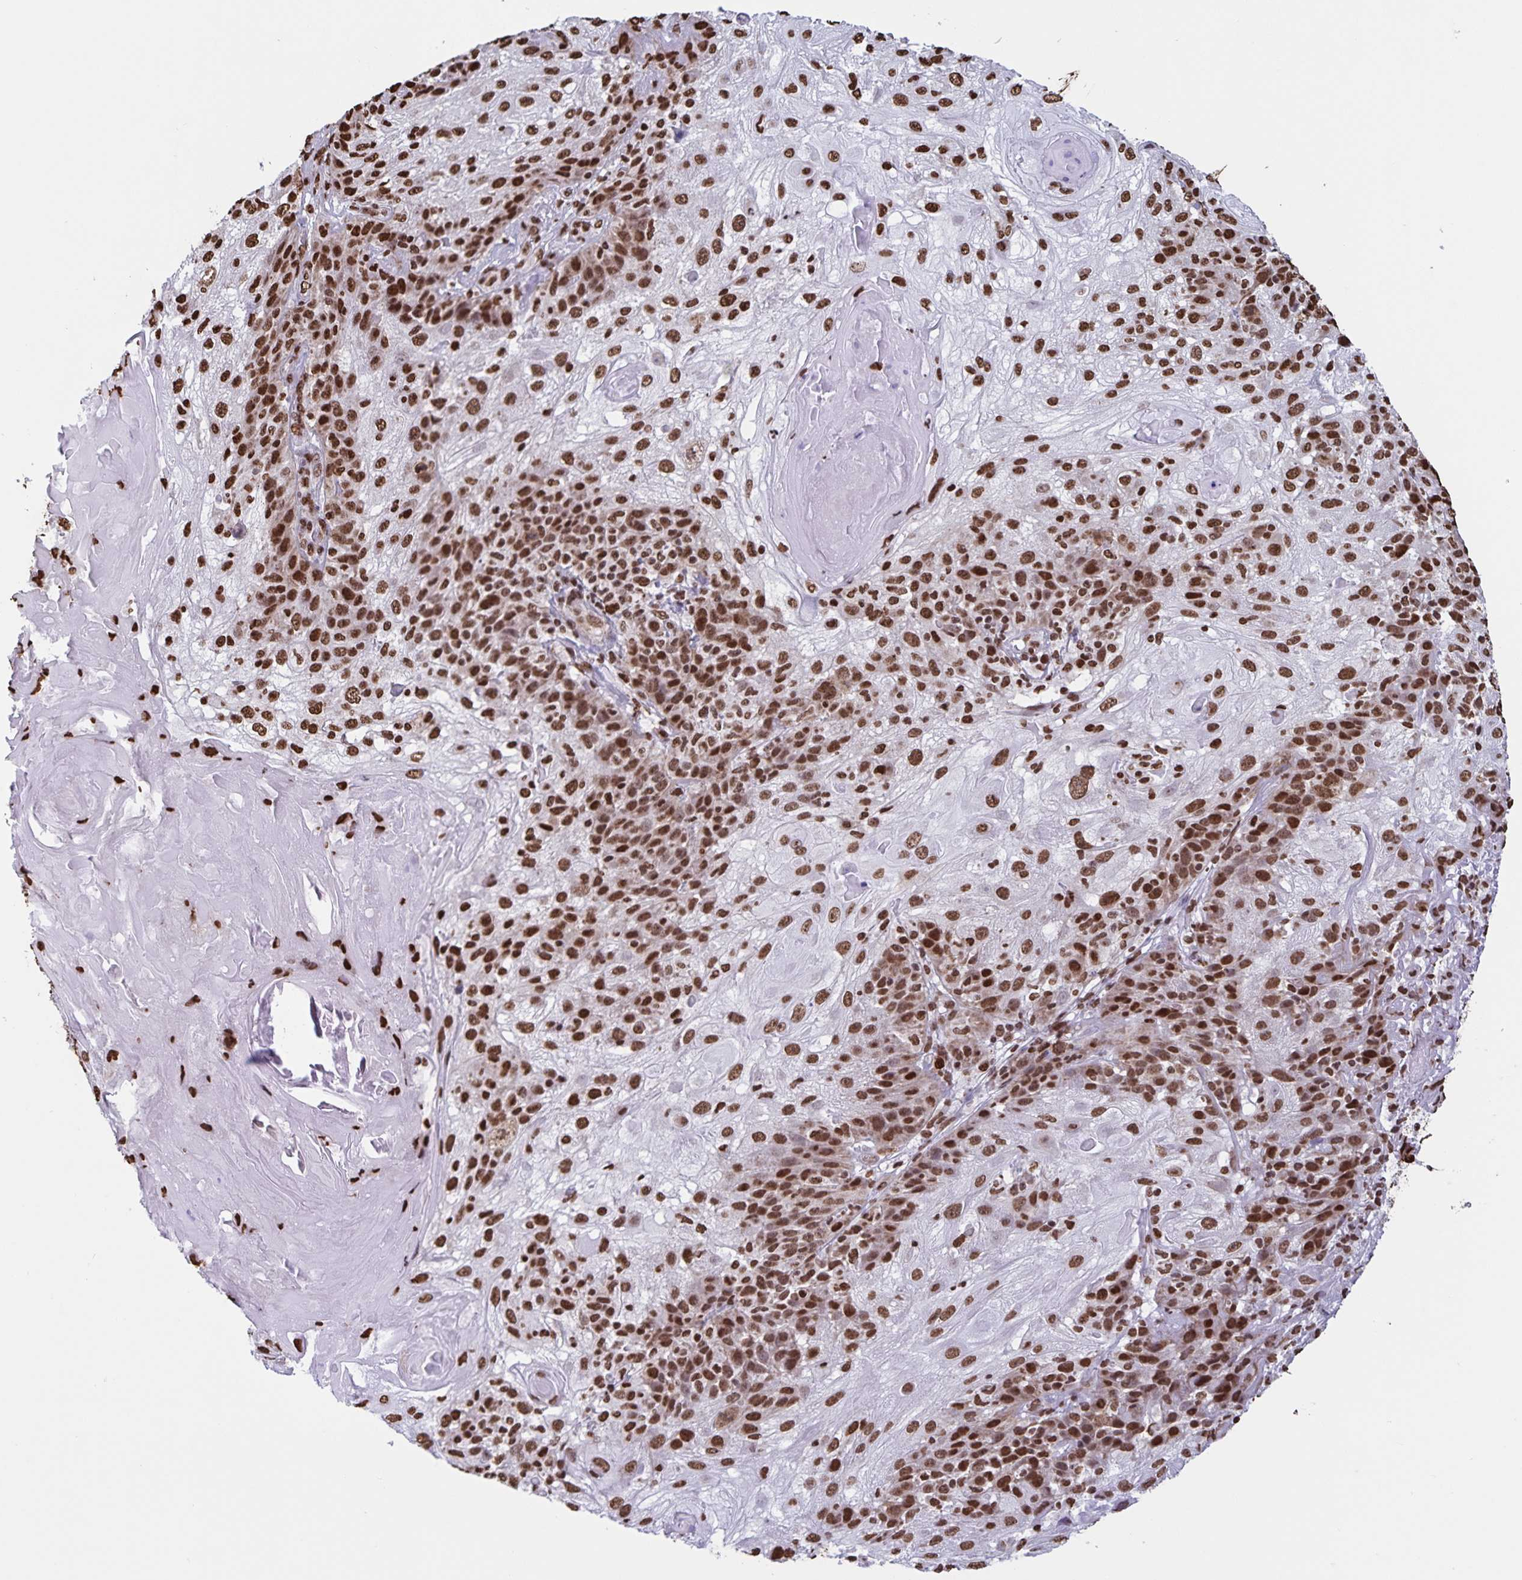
{"staining": {"intensity": "strong", "quantity": ">75%", "location": "nuclear"}, "tissue": "skin cancer", "cell_type": "Tumor cells", "image_type": "cancer", "snomed": [{"axis": "morphology", "description": "Normal tissue, NOS"}, {"axis": "morphology", "description": "Squamous cell carcinoma, NOS"}, {"axis": "topography", "description": "Skin"}], "caption": "A brown stain highlights strong nuclear expression of a protein in human squamous cell carcinoma (skin) tumor cells. (IHC, brightfield microscopy, high magnification).", "gene": "DUT", "patient": {"sex": "female", "age": 83}}